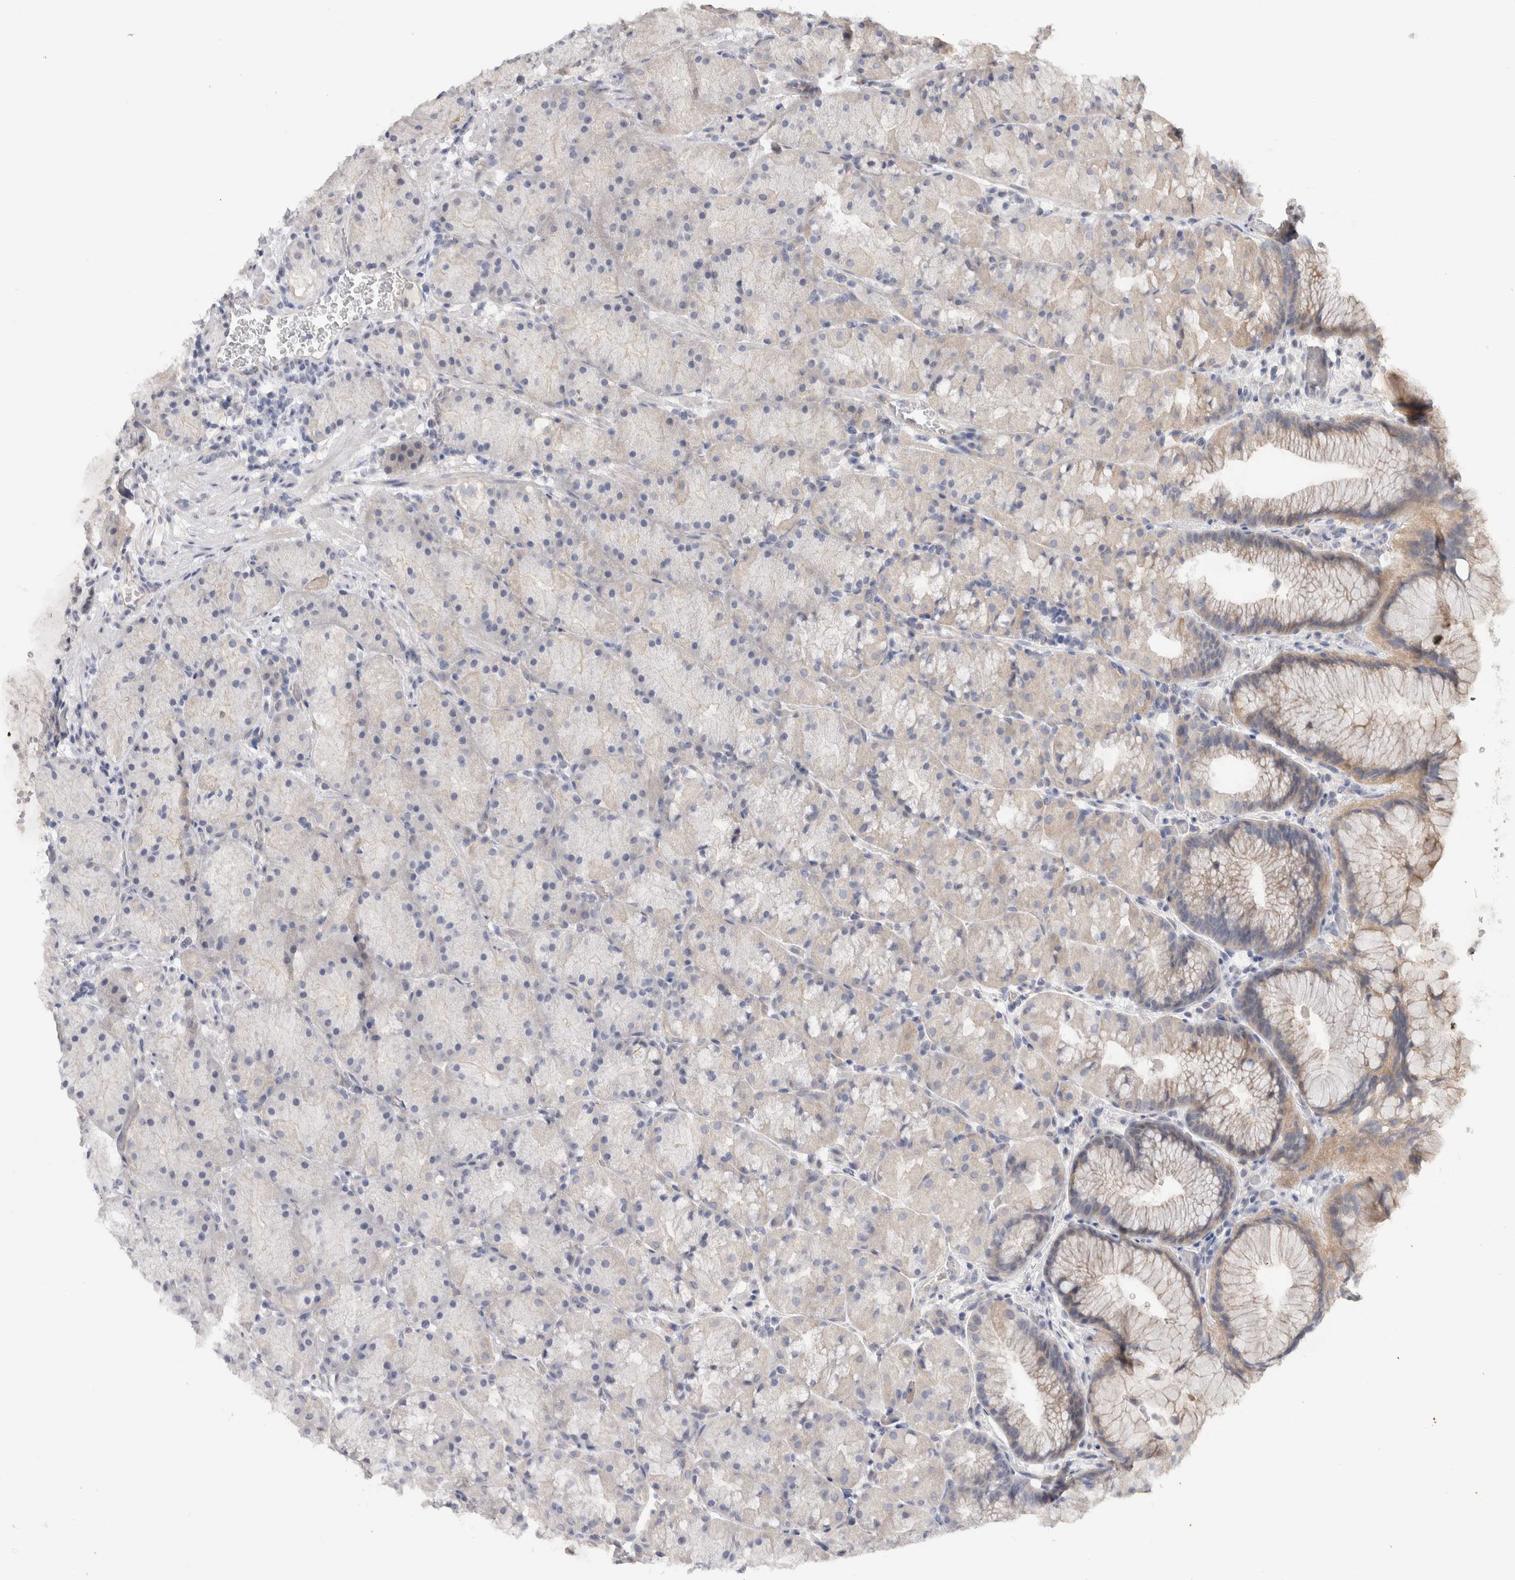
{"staining": {"intensity": "weak", "quantity": "<25%", "location": "cytoplasmic/membranous"}, "tissue": "stomach", "cell_type": "Glandular cells", "image_type": "normal", "snomed": [{"axis": "morphology", "description": "Normal tissue, NOS"}, {"axis": "topography", "description": "Stomach, upper"}, {"axis": "topography", "description": "Stomach"}], "caption": "The histopathology image exhibits no staining of glandular cells in benign stomach.", "gene": "AFP", "patient": {"sex": "male", "age": 48}}